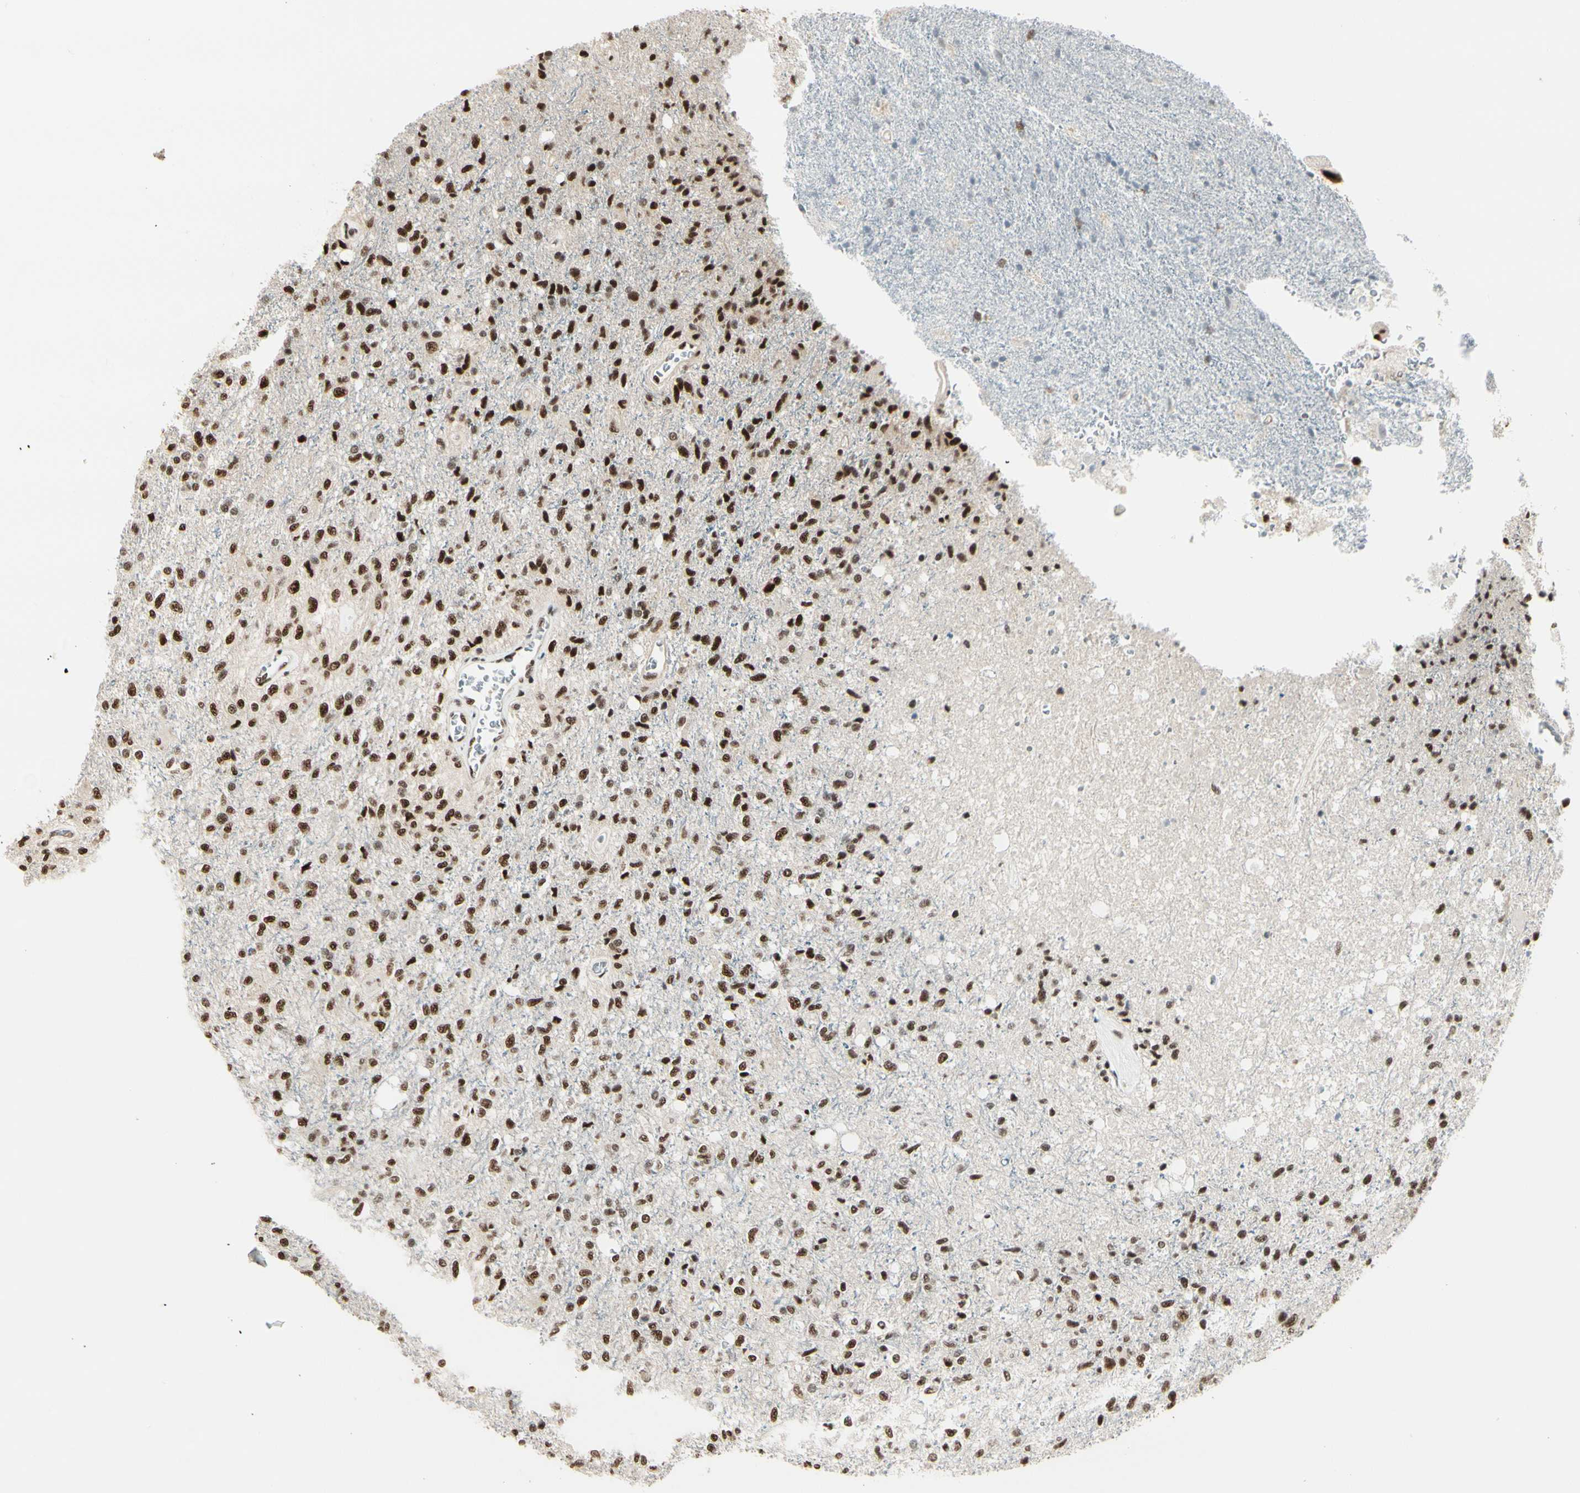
{"staining": {"intensity": "strong", "quantity": ">75%", "location": "nuclear"}, "tissue": "glioma", "cell_type": "Tumor cells", "image_type": "cancer", "snomed": [{"axis": "morphology", "description": "Normal tissue, NOS"}, {"axis": "morphology", "description": "Glioma, malignant, High grade"}, {"axis": "topography", "description": "Cerebral cortex"}], "caption": "About >75% of tumor cells in human glioma show strong nuclear protein expression as visualized by brown immunohistochemical staining.", "gene": "HEXIM1", "patient": {"sex": "male", "age": 77}}